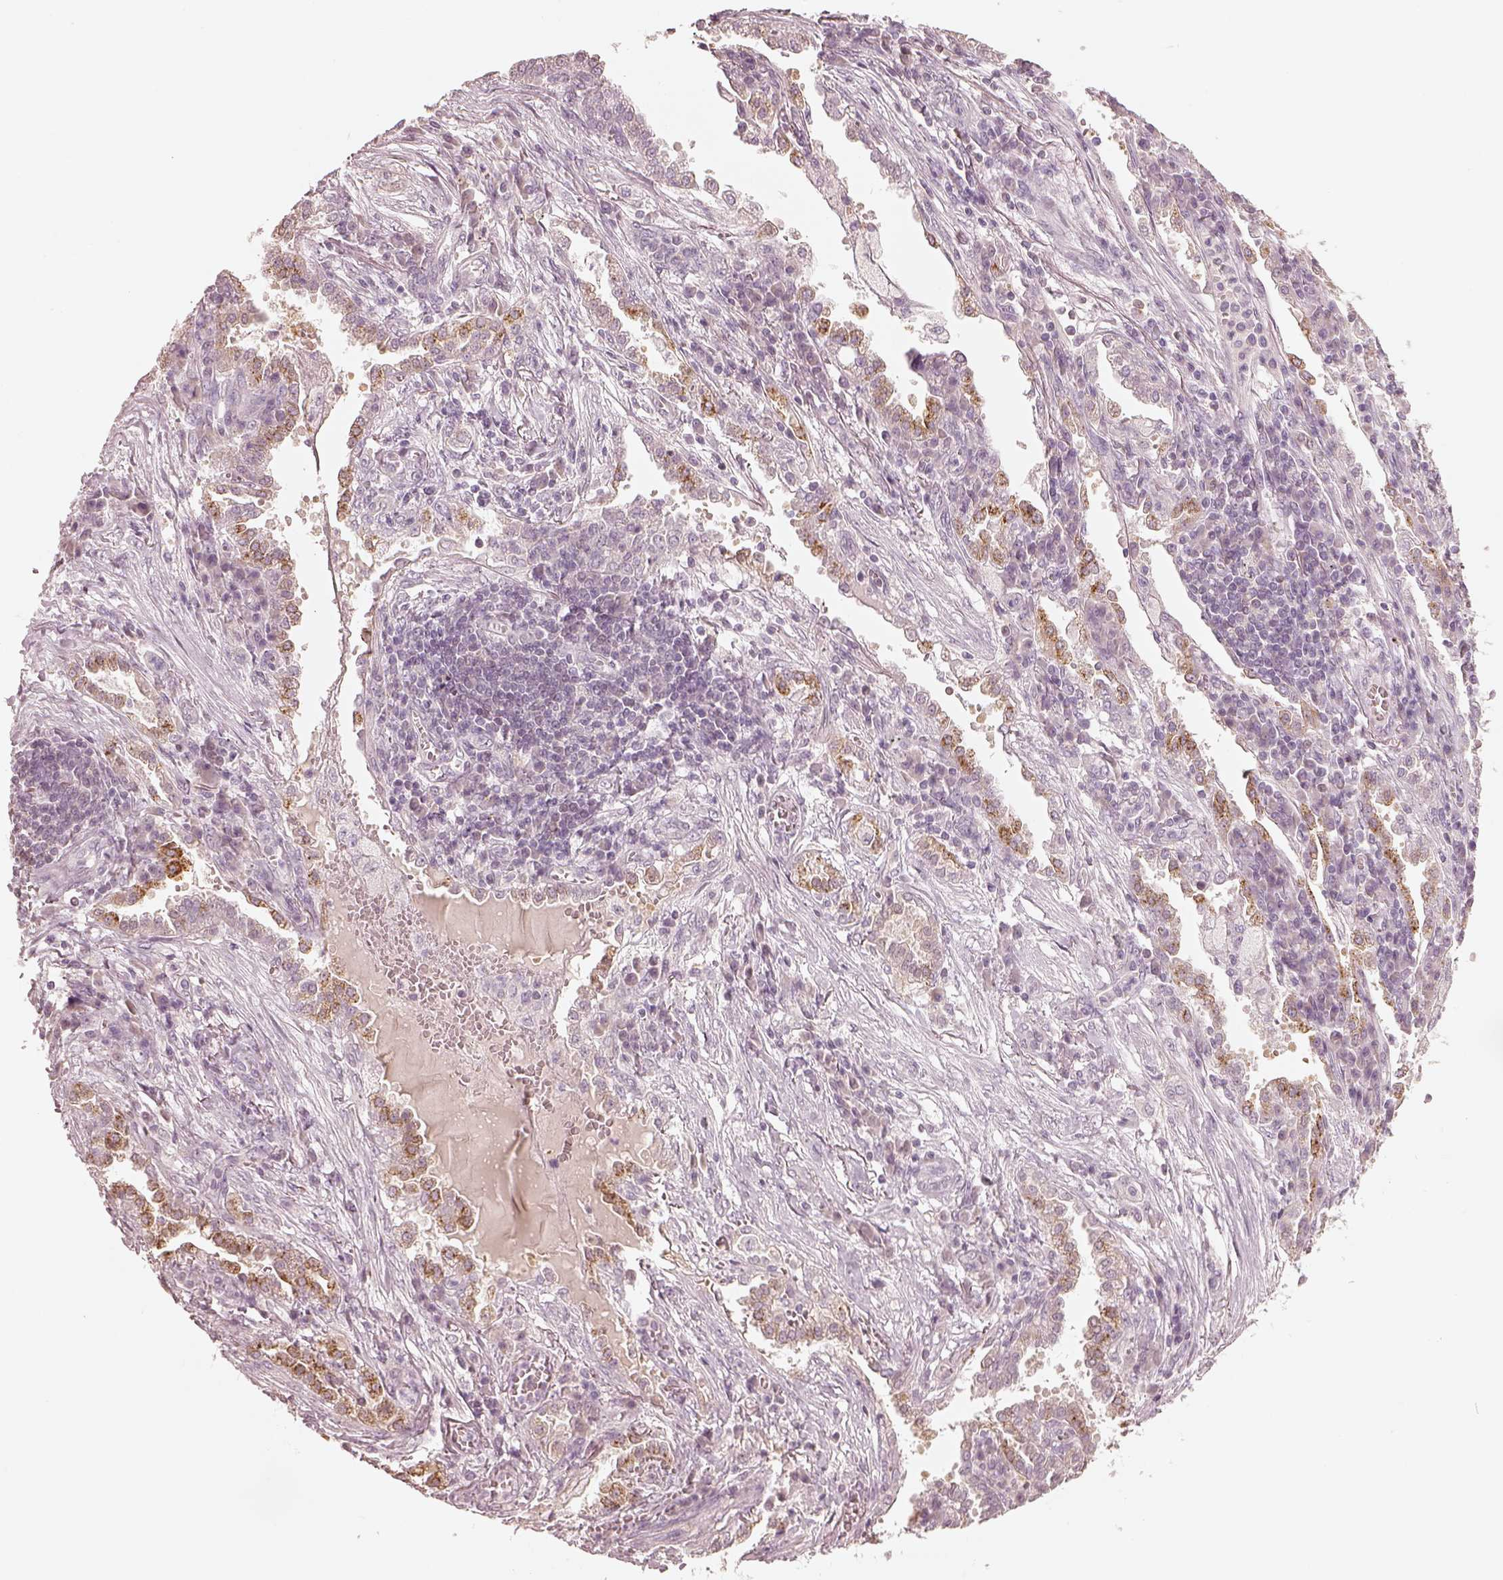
{"staining": {"intensity": "moderate", "quantity": "<25%", "location": "cytoplasmic/membranous"}, "tissue": "lung cancer", "cell_type": "Tumor cells", "image_type": "cancer", "snomed": [{"axis": "morphology", "description": "Adenocarcinoma, NOS"}, {"axis": "topography", "description": "Lung"}], "caption": "Immunohistochemistry (IHC) of lung adenocarcinoma demonstrates low levels of moderate cytoplasmic/membranous expression in about <25% of tumor cells. The protein of interest is stained brown, and the nuclei are stained in blue (DAB IHC with brightfield microscopy, high magnification).", "gene": "EGR4", "patient": {"sex": "male", "age": 57}}